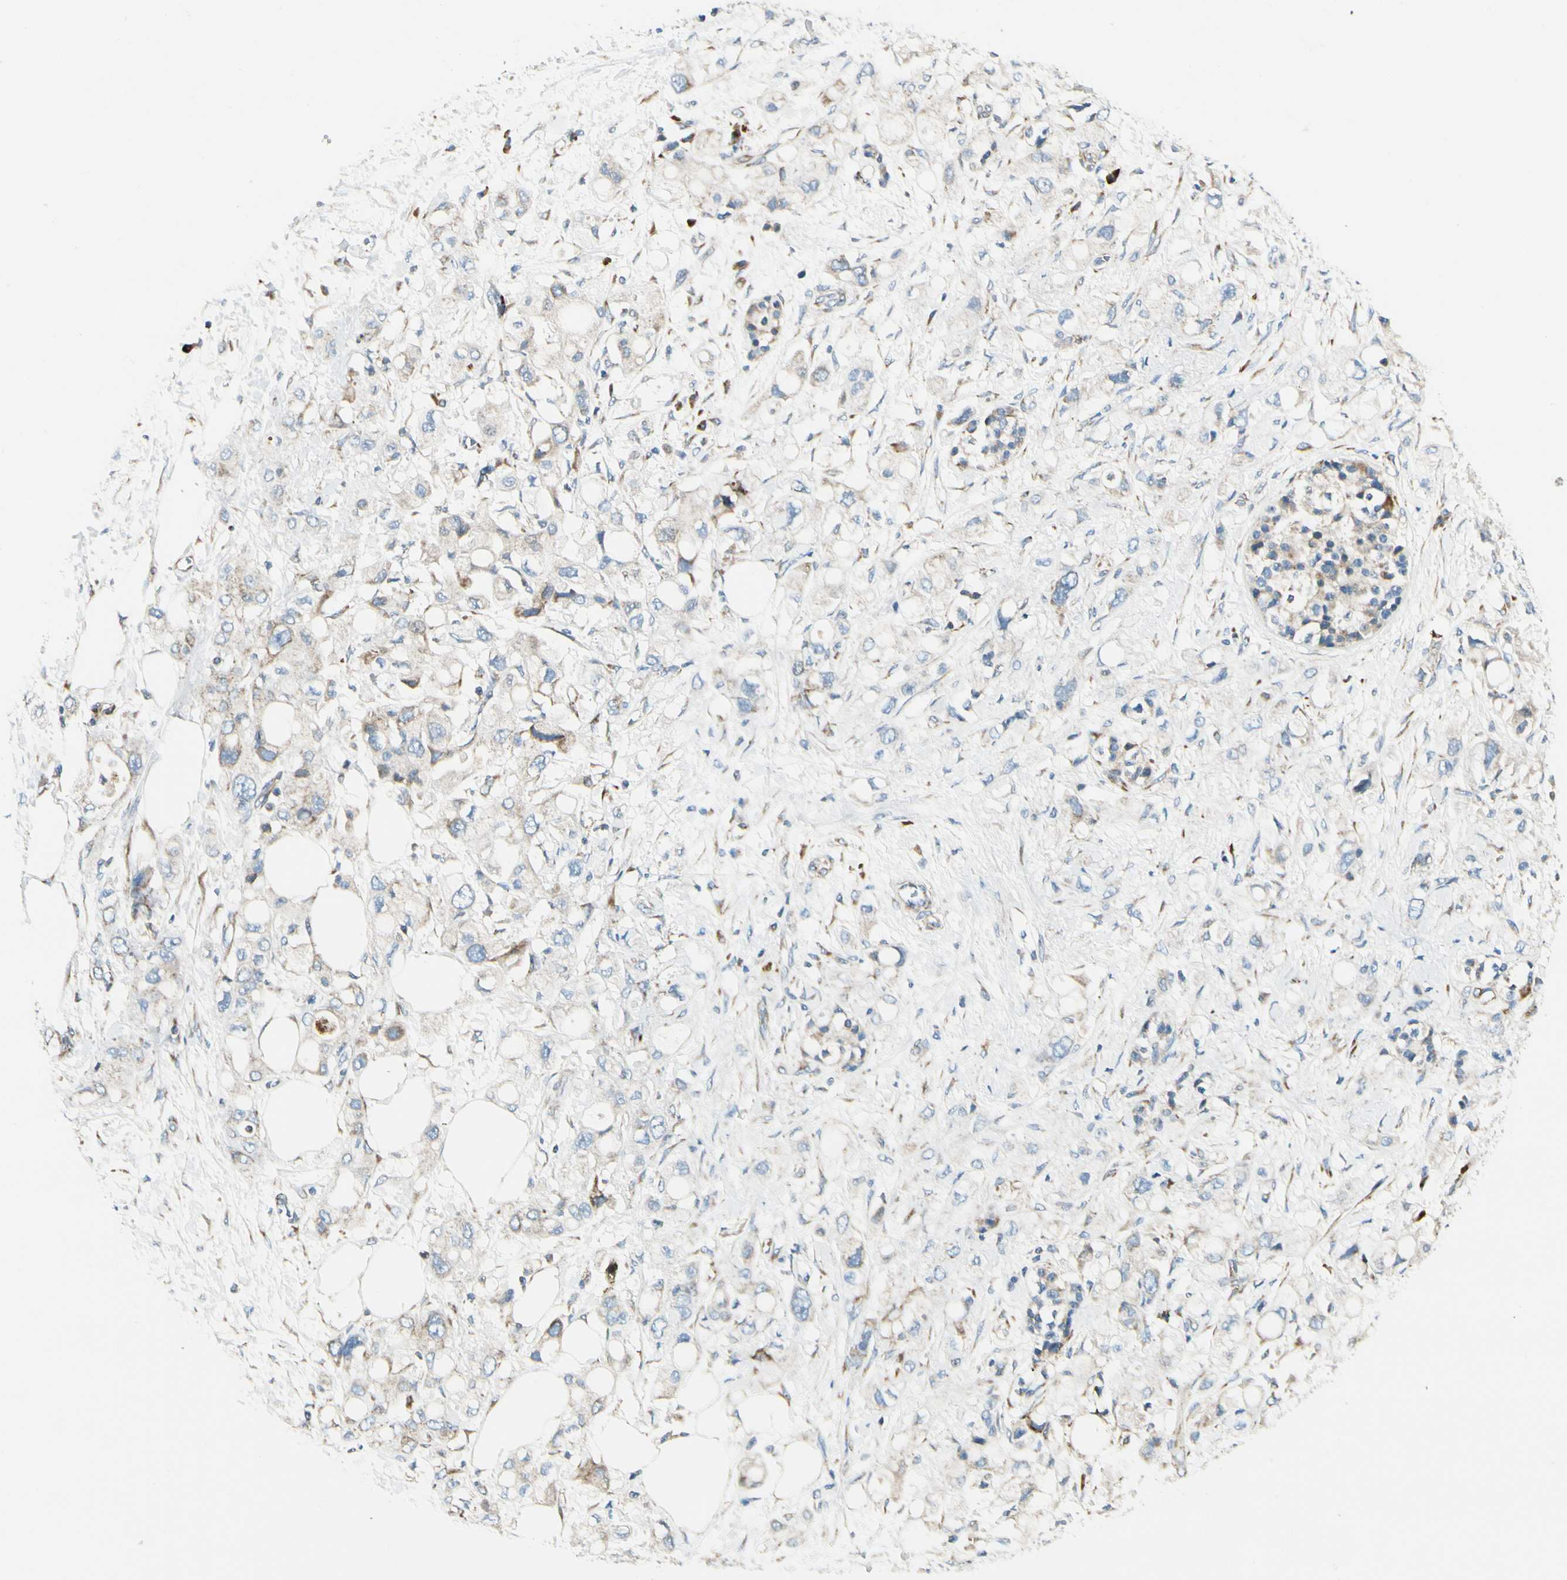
{"staining": {"intensity": "weak", "quantity": "25%-75%", "location": "cytoplasmic/membranous"}, "tissue": "pancreatic cancer", "cell_type": "Tumor cells", "image_type": "cancer", "snomed": [{"axis": "morphology", "description": "Adenocarcinoma, NOS"}, {"axis": "topography", "description": "Pancreas"}], "caption": "Weak cytoplasmic/membranous protein expression is present in about 25%-75% of tumor cells in pancreatic cancer (adenocarcinoma). (Stains: DAB (3,3'-diaminobenzidine) in brown, nuclei in blue, Microscopy: brightfield microscopy at high magnification).", "gene": "MRPL9", "patient": {"sex": "female", "age": 56}}